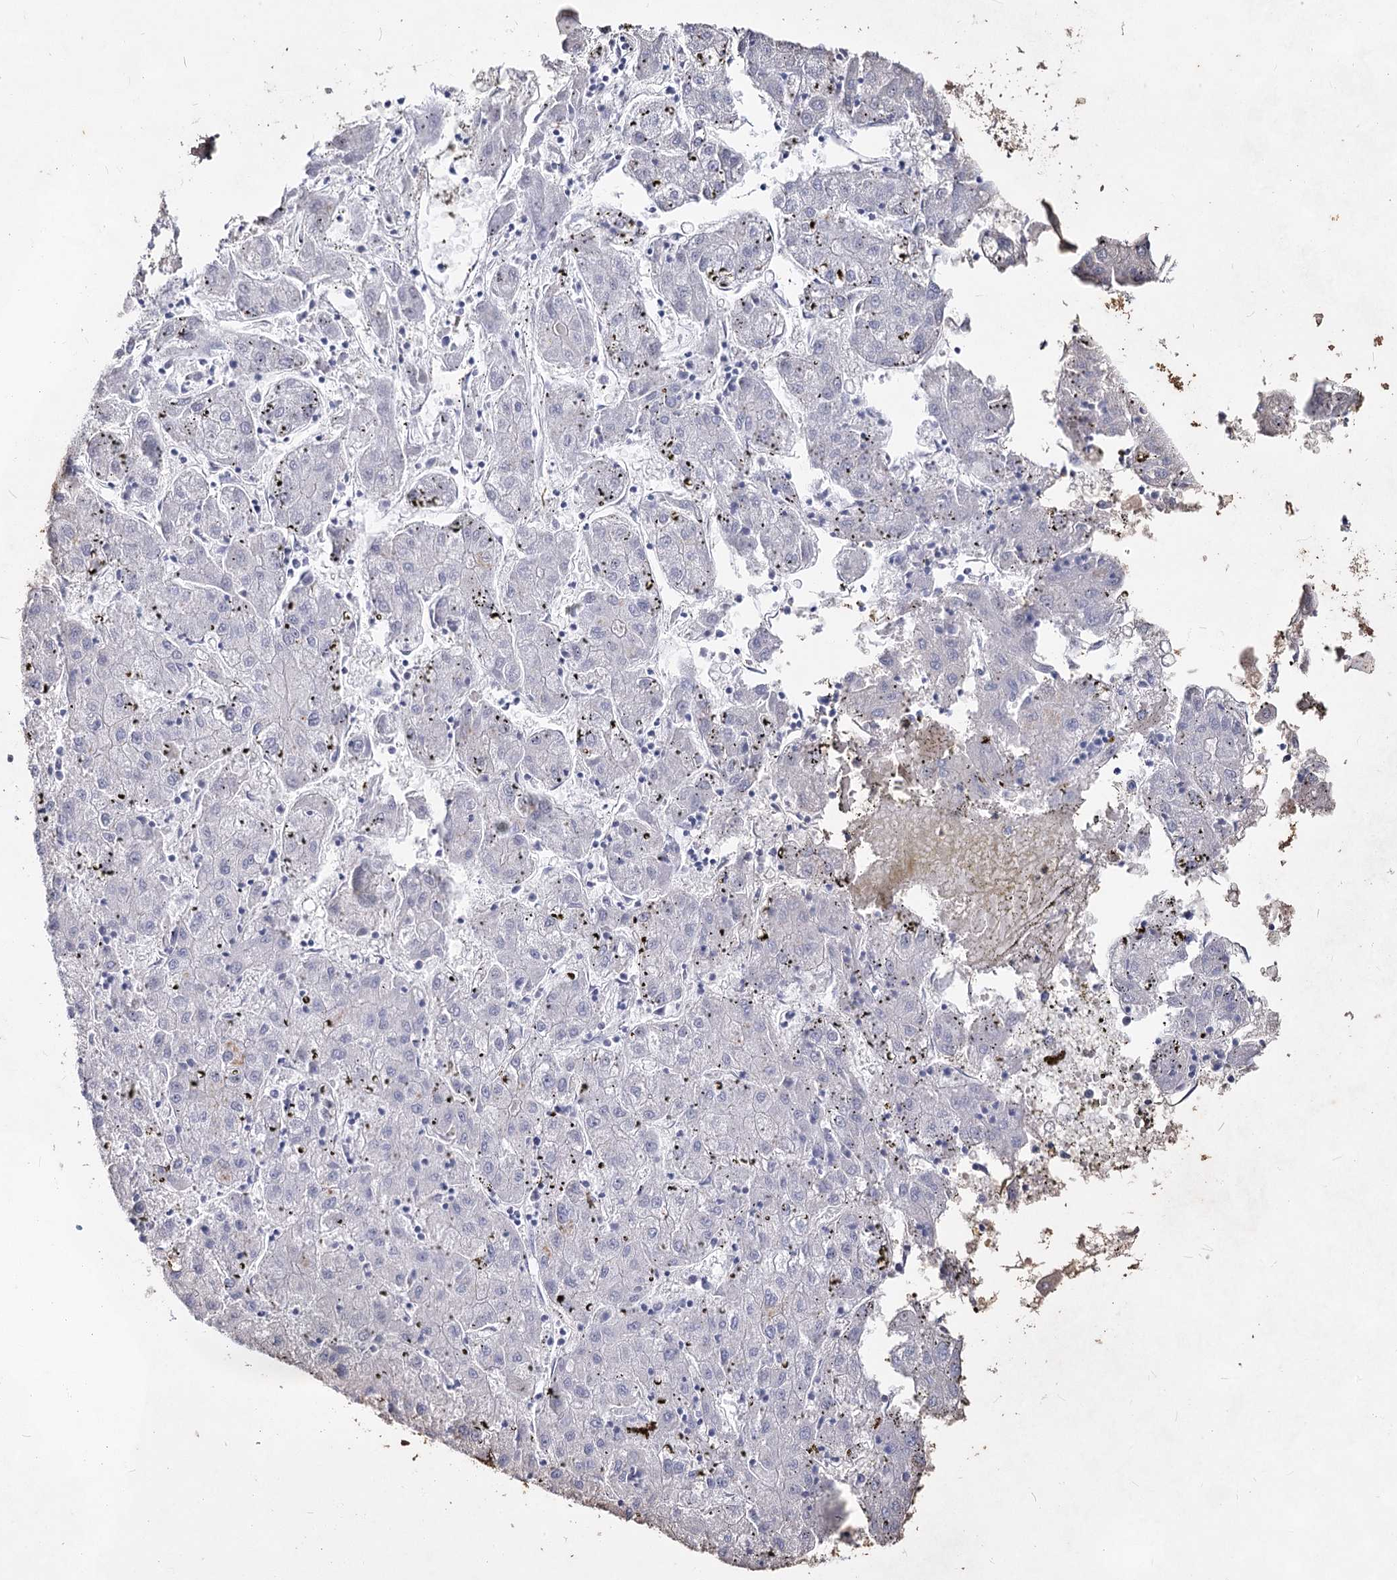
{"staining": {"intensity": "negative", "quantity": "none", "location": "none"}, "tissue": "liver cancer", "cell_type": "Tumor cells", "image_type": "cancer", "snomed": [{"axis": "morphology", "description": "Carcinoma, Hepatocellular, NOS"}, {"axis": "topography", "description": "Liver"}], "caption": "Immunohistochemical staining of hepatocellular carcinoma (liver) demonstrates no significant expression in tumor cells.", "gene": "CCDC73", "patient": {"sex": "male", "age": 72}}